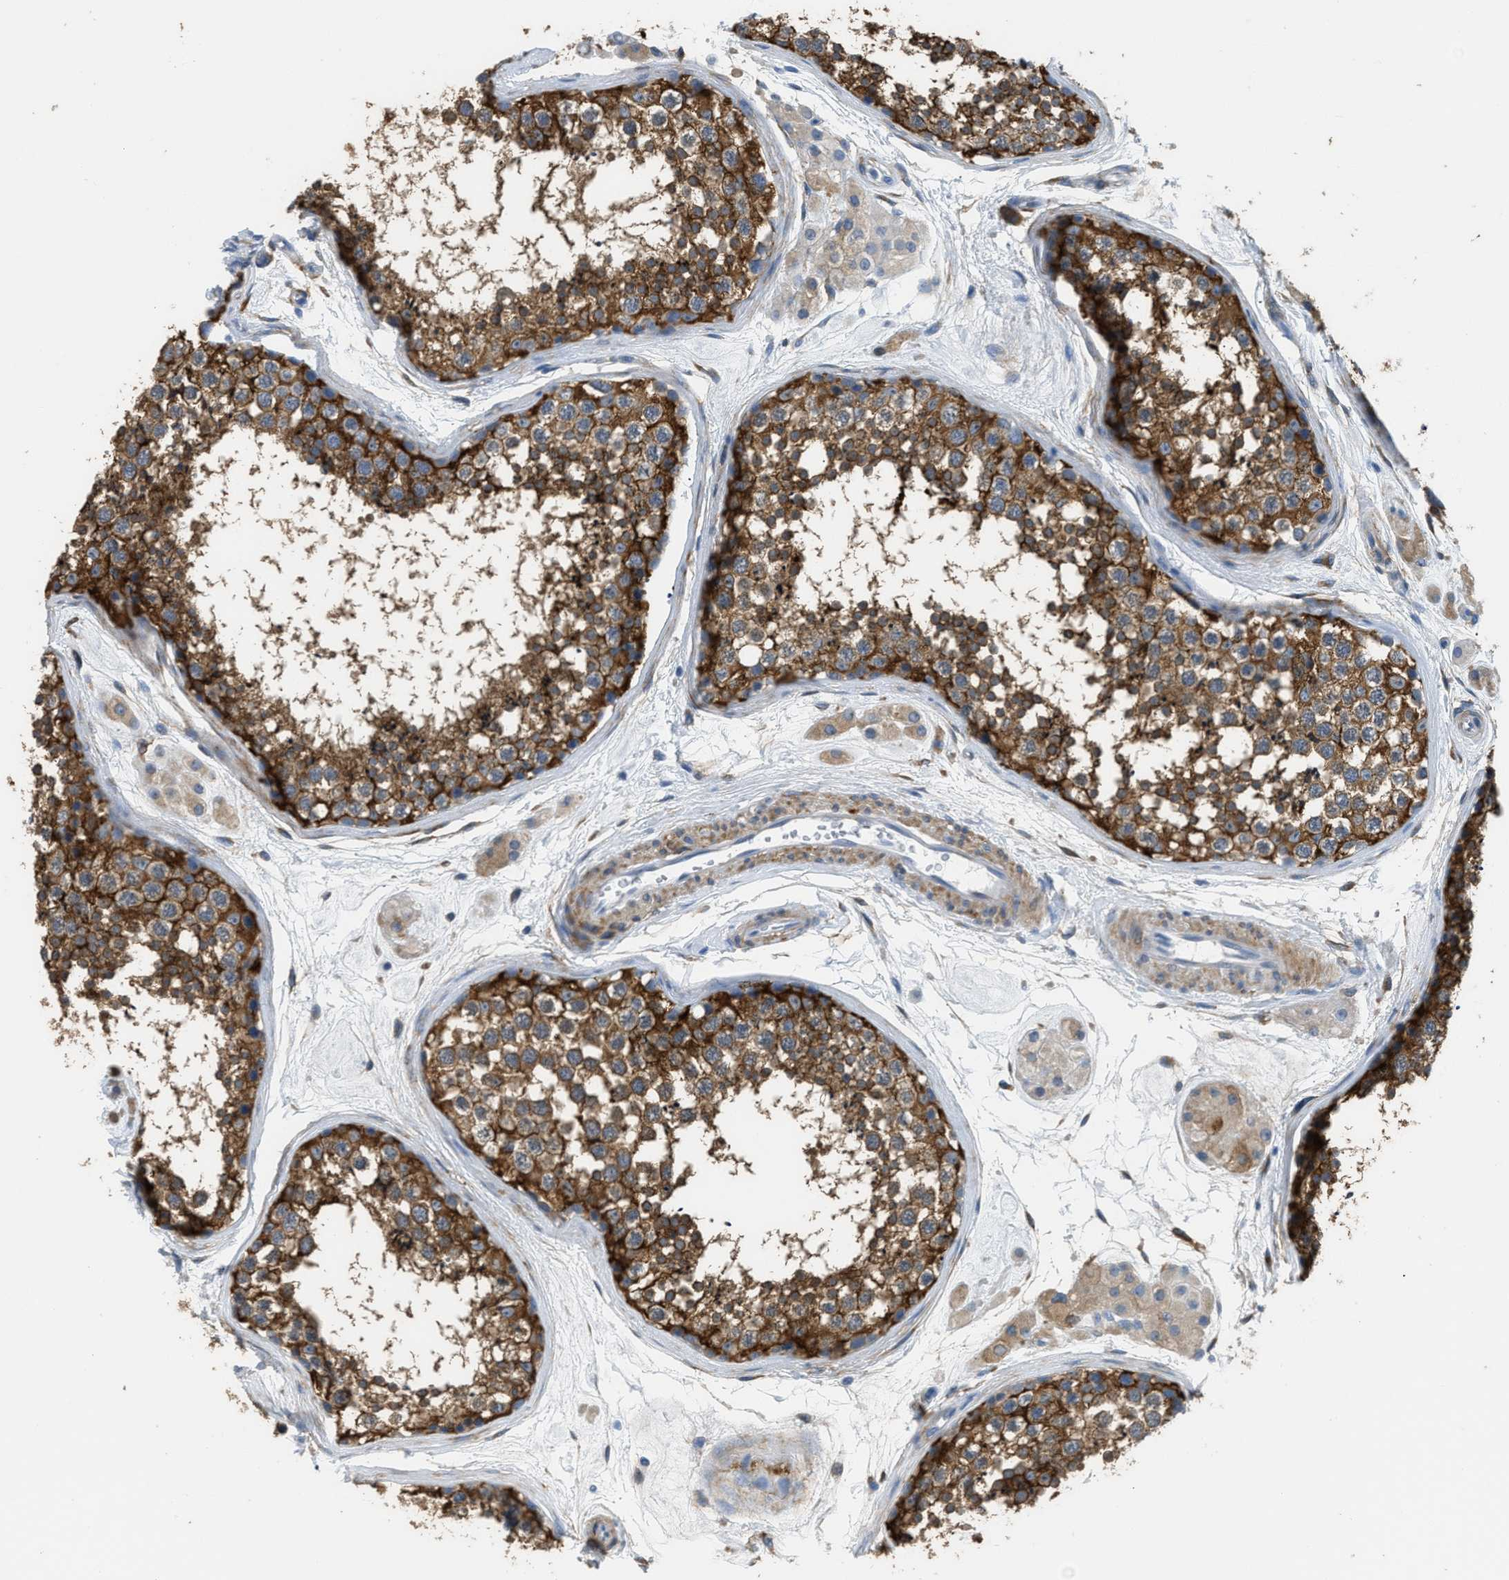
{"staining": {"intensity": "strong", "quantity": ">75%", "location": "cytoplasmic/membranous"}, "tissue": "testis", "cell_type": "Cells in seminiferous ducts", "image_type": "normal", "snomed": [{"axis": "morphology", "description": "Normal tissue, NOS"}, {"axis": "topography", "description": "Testis"}], "caption": "Immunohistochemical staining of normal human testis displays >75% levels of strong cytoplasmic/membranous protein positivity in approximately >75% of cells in seminiferous ducts. The protein is shown in brown color, while the nuclei are stained blue.", "gene": "ZSWIM5", "patient": {"sex": "male", "age": 56}}